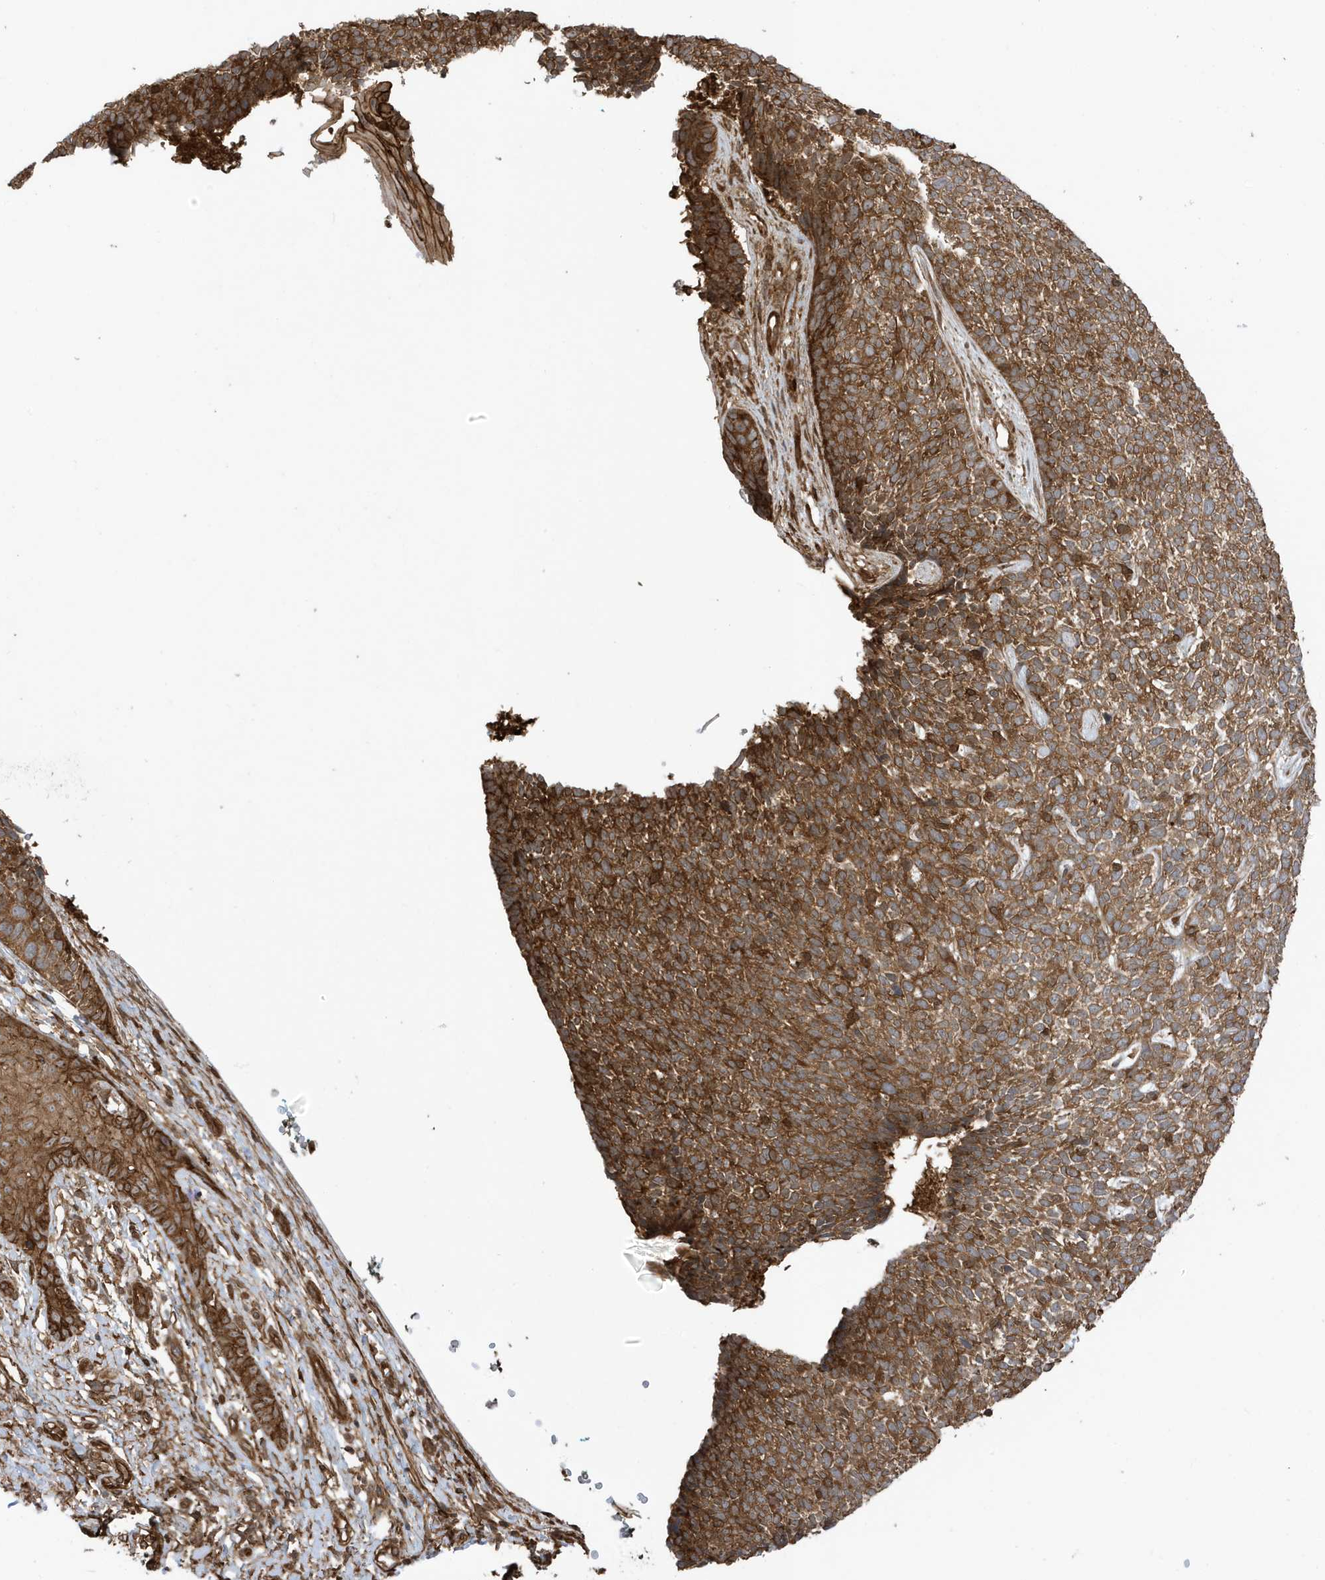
{"staining": {"intensity": "strong", "quantity": ">75%", "location": "cytoplasmic/membranous"}, "tissue": "skin cancer", "cell_type": "Tumor cells", "image_type": "cancer", "snomed": [{"axis": "morphology", "description": "Basal cell carcinoma"}, {"axis": "topography", "description": "Skin"}], "caption": "Immunohistochemical staining of human basal cell carcinoma (skin) demonstrates high levels of strong cytoplasmic/membranous expression in approximately >75% of tumor cells.", "gene": "CDC42EP3", "patient": {"sex": "female", "age": 84}}